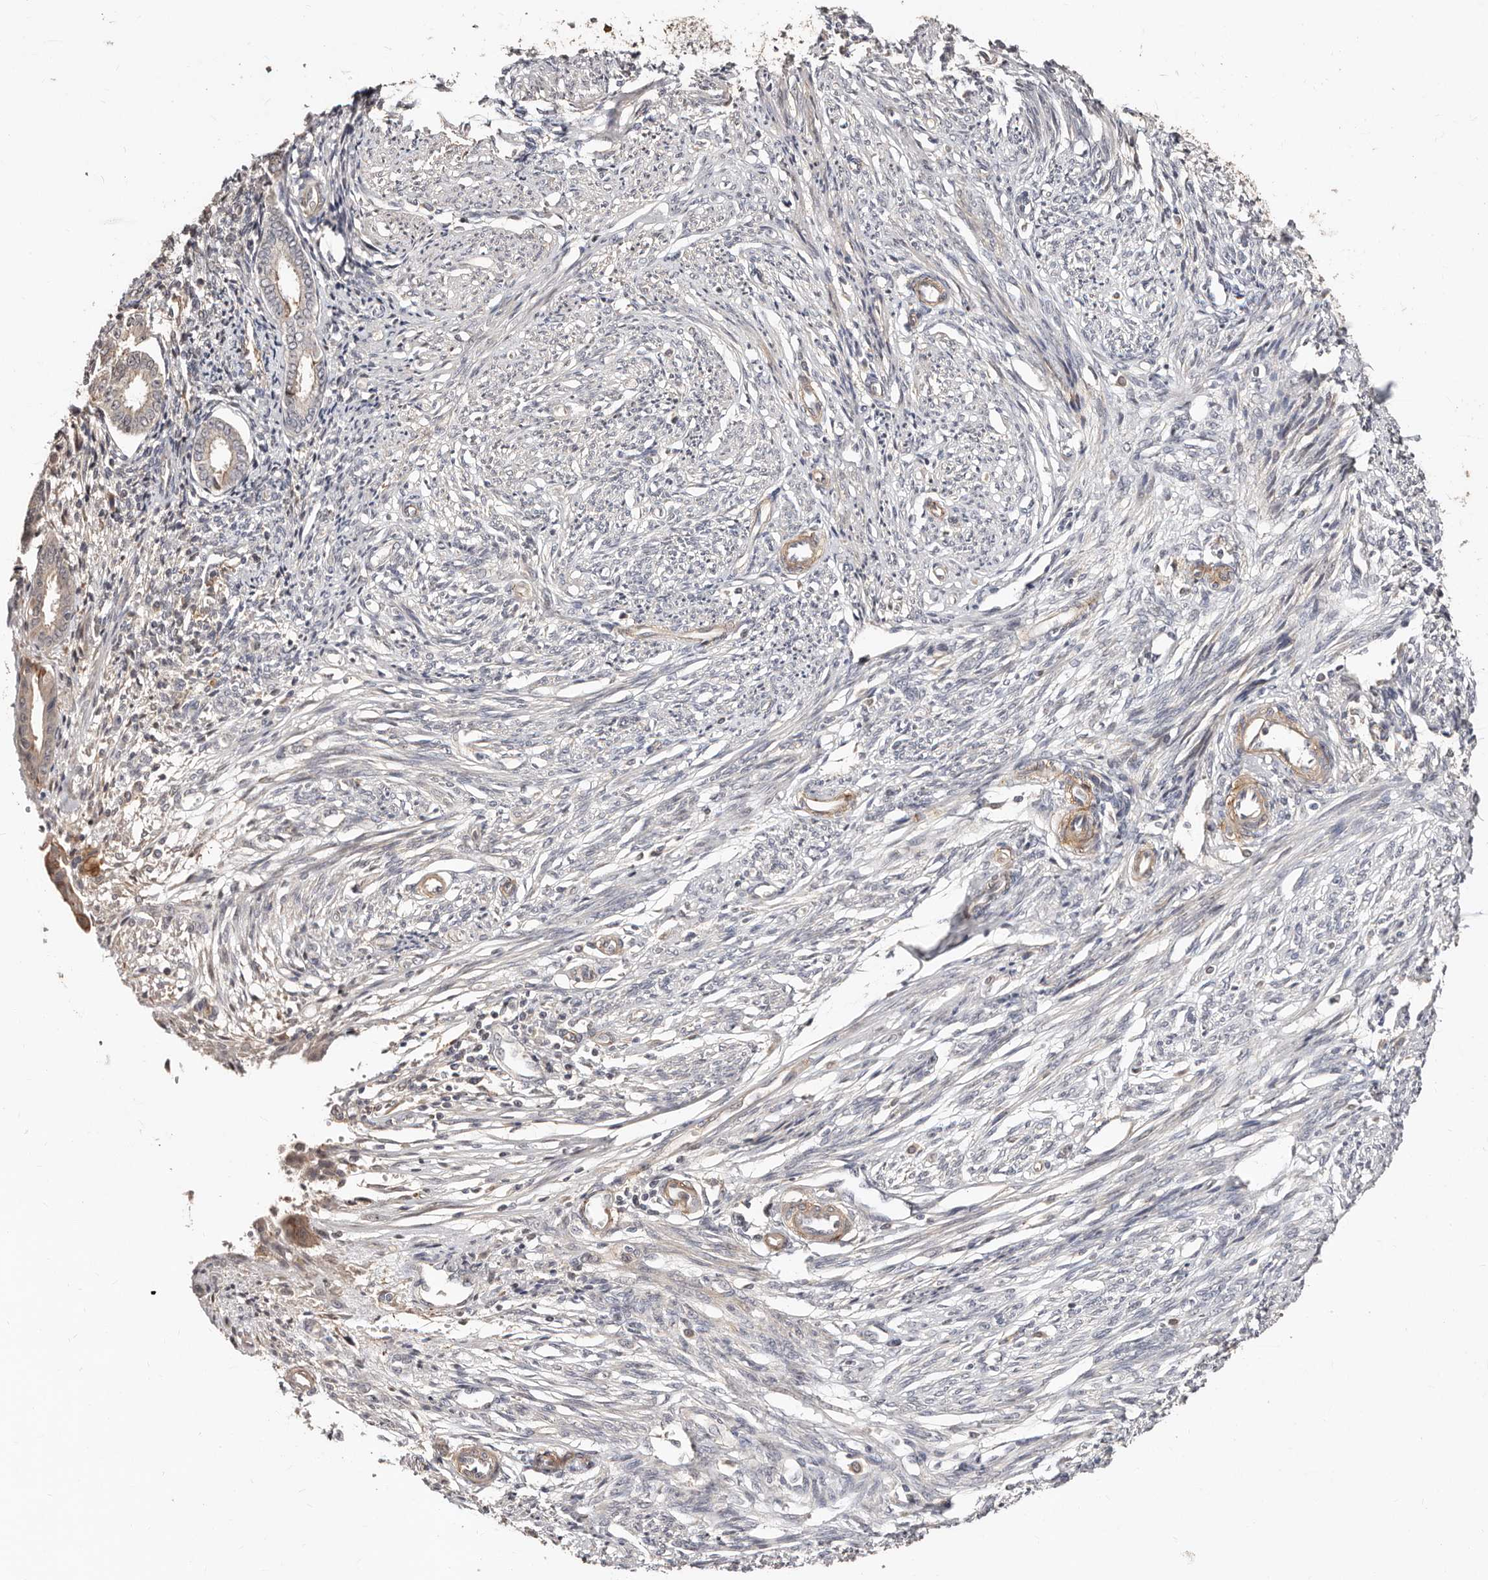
{"staining": {"intensity": "negative", "quantity": "none", "location": "none"}, "tissue": "endometrium", "cell_type": "Cells in endometrial stroma", "image_type": "normal", "snomed": [{"axis": "morphology", "description": "Normal tissue, NOS"}, {"axis": "topography", "description": "Endometrium"}], "caption": "Benign endometrium was stained to show a protein in brown. There is no significant staining in cells in endometrial stroma. (DAB (3,3'-diaminobenzidine) immunohistochemistry, high magnification).", "gene": "APOL6", "patient": {"sex": "female", "age": 56}}